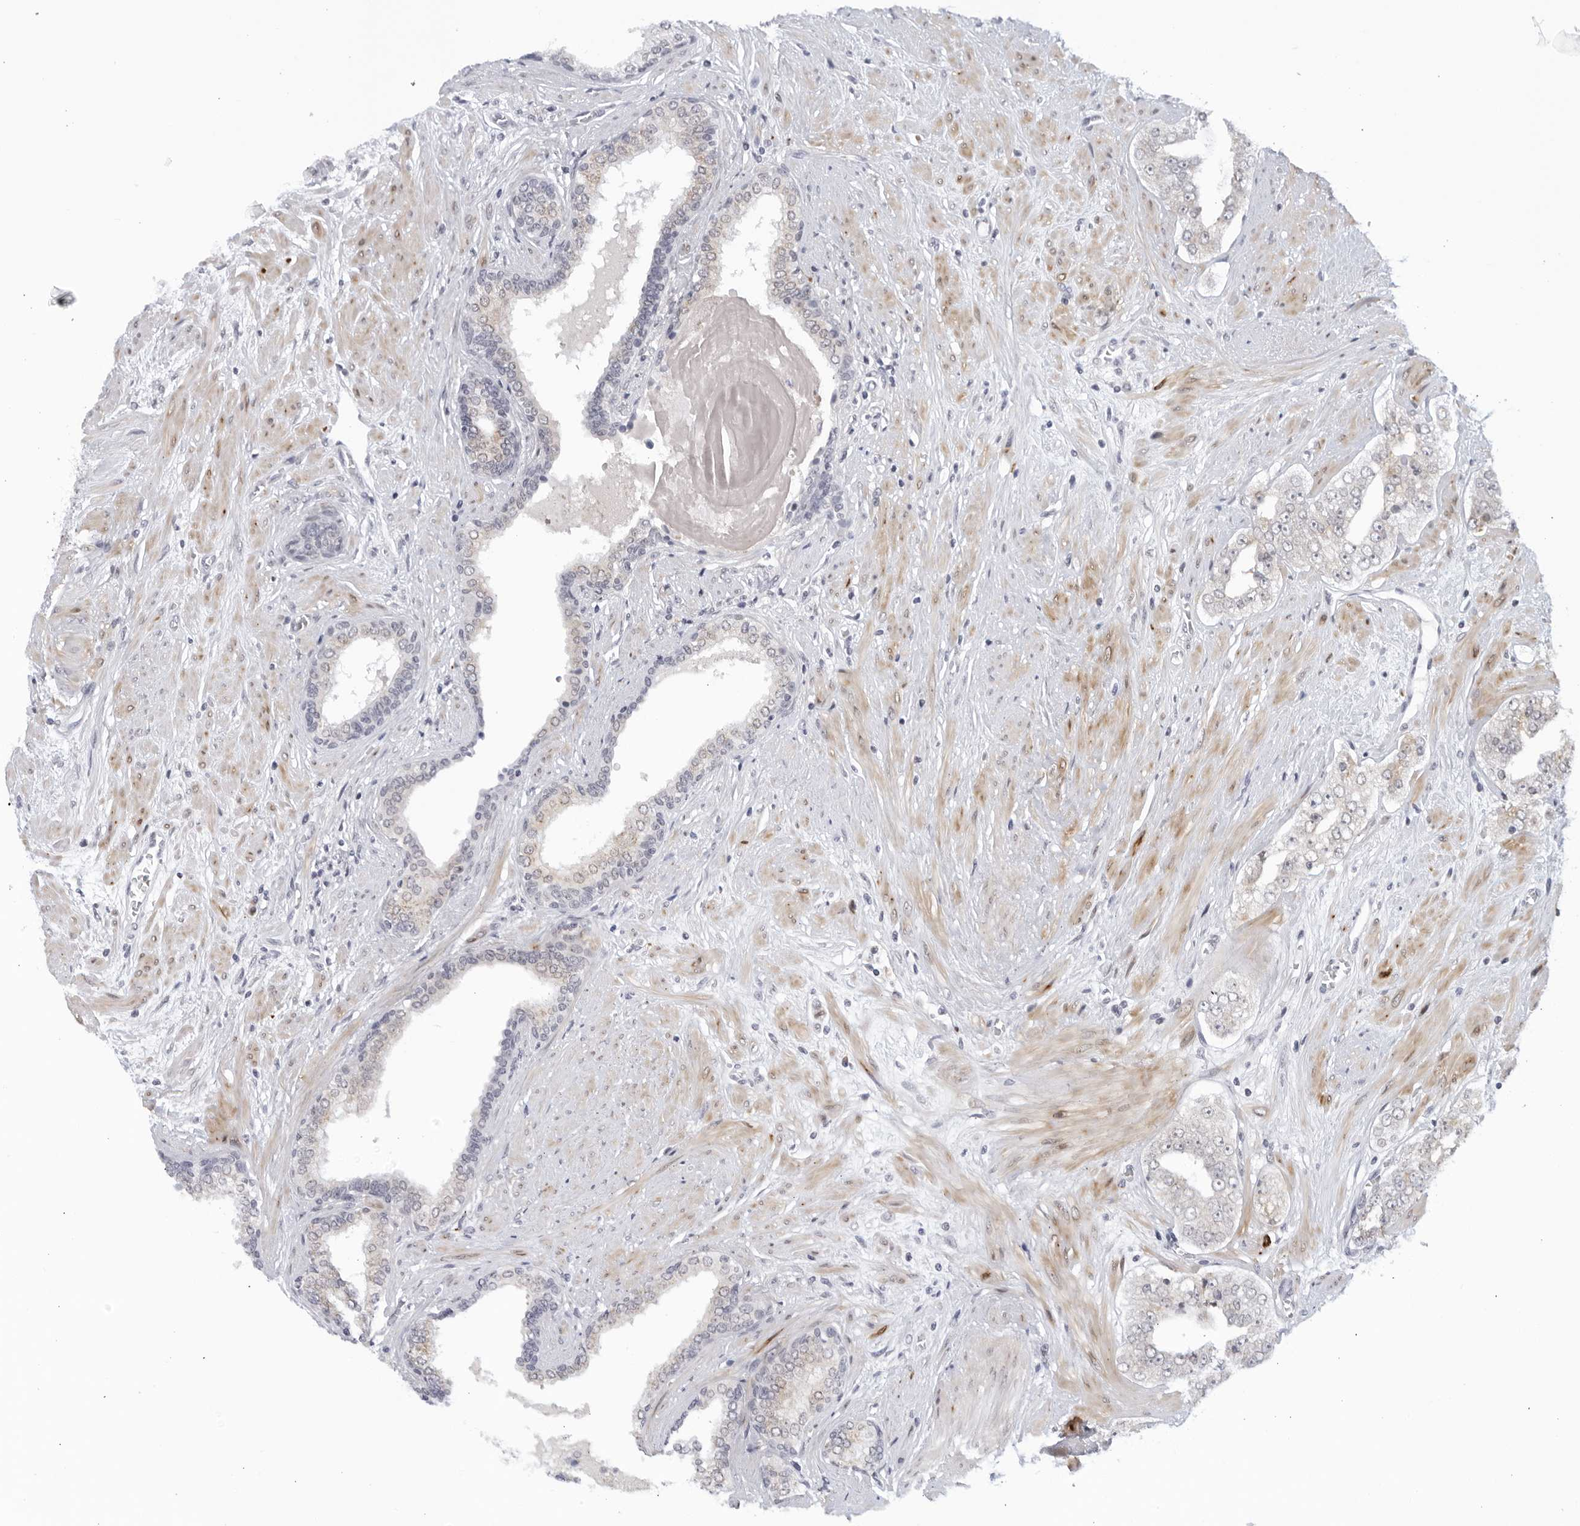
{"staining": {"intensity": "negative", "quantity": "none", "location": "none"}, "tissue": "prostate cancer", "cell_type": "Tumor cells", "image_type": "cancer", "snomed": [{"axis": "morphology", "description": "Adenocarcinoma, High grade"}, {"axis": "topography", "description": "Prostate"}], "caption": "IHC histopathology image of neoplastic tissue: high-grade adenocarcinoma (prostate) stained with DAB (3,3'-diaminobenzidine) demonstrates no significant protein staining in tumor cells.", "gene": "WDTC1", "patient": {"sex": "male", "age": 71}}